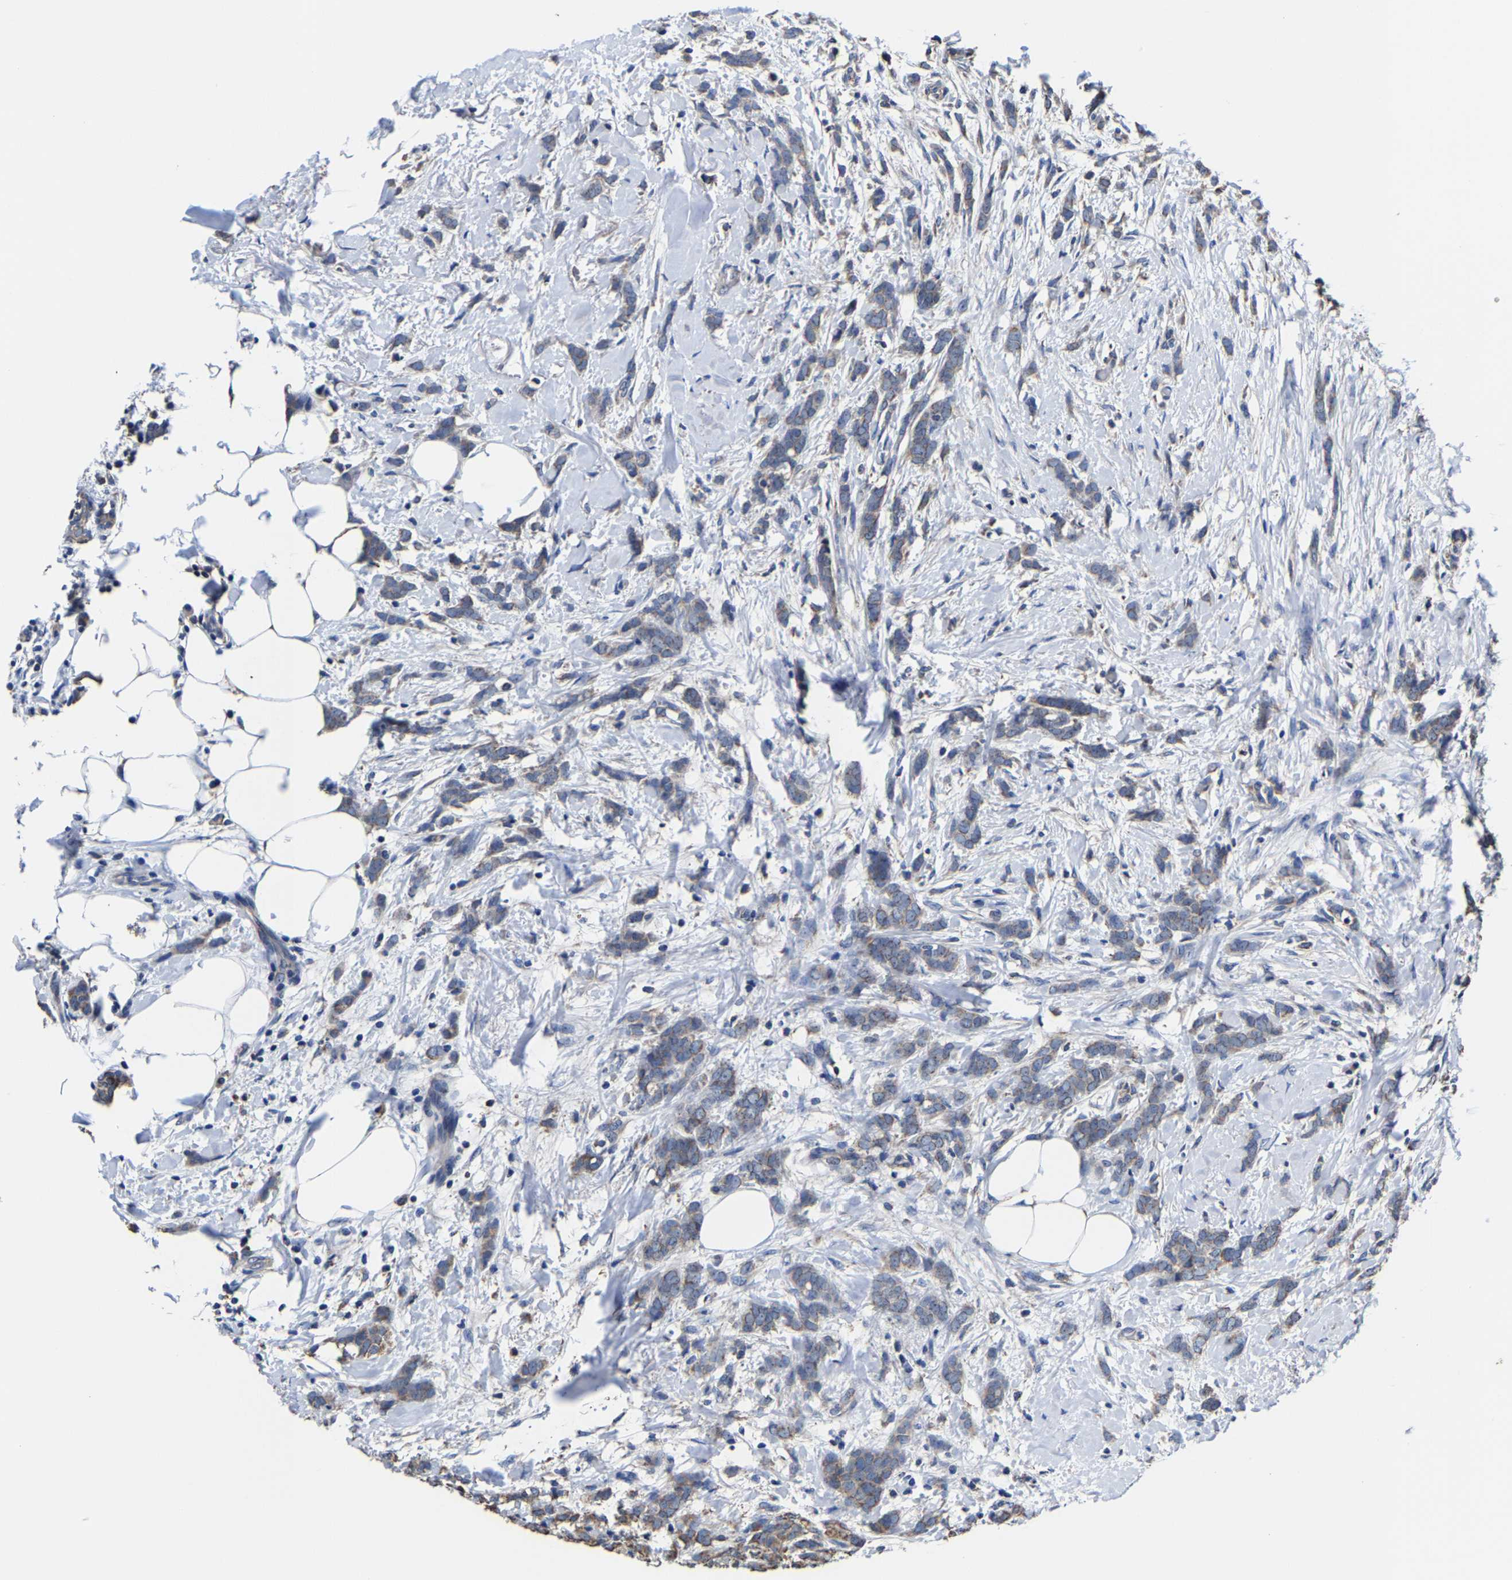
{"staining": {"intensity": "weak", "quantity": ">75%", "location": "cytoplasmic/membranous"}, "tissue": "breast cancer", "cell_type": "Tumor cells", "image_type": "cancer", "snomed": [{"axis": "morphology", "description": "Lobular carcinoma, in situ"}, {"axis": "morphology", "description": "Lobular carcinoma"}, {"axis": "topography", "description": "Breast"}], "caption": "There is low levels of weak cytoplasmic/membranous expression in tumor cells of breast cancer (lobular carcinoma), as demonstrated by immunohistochemical staining (brown color).", "gene": "ZCCHC7", "patient": {"sex": "female", "age": 41}}